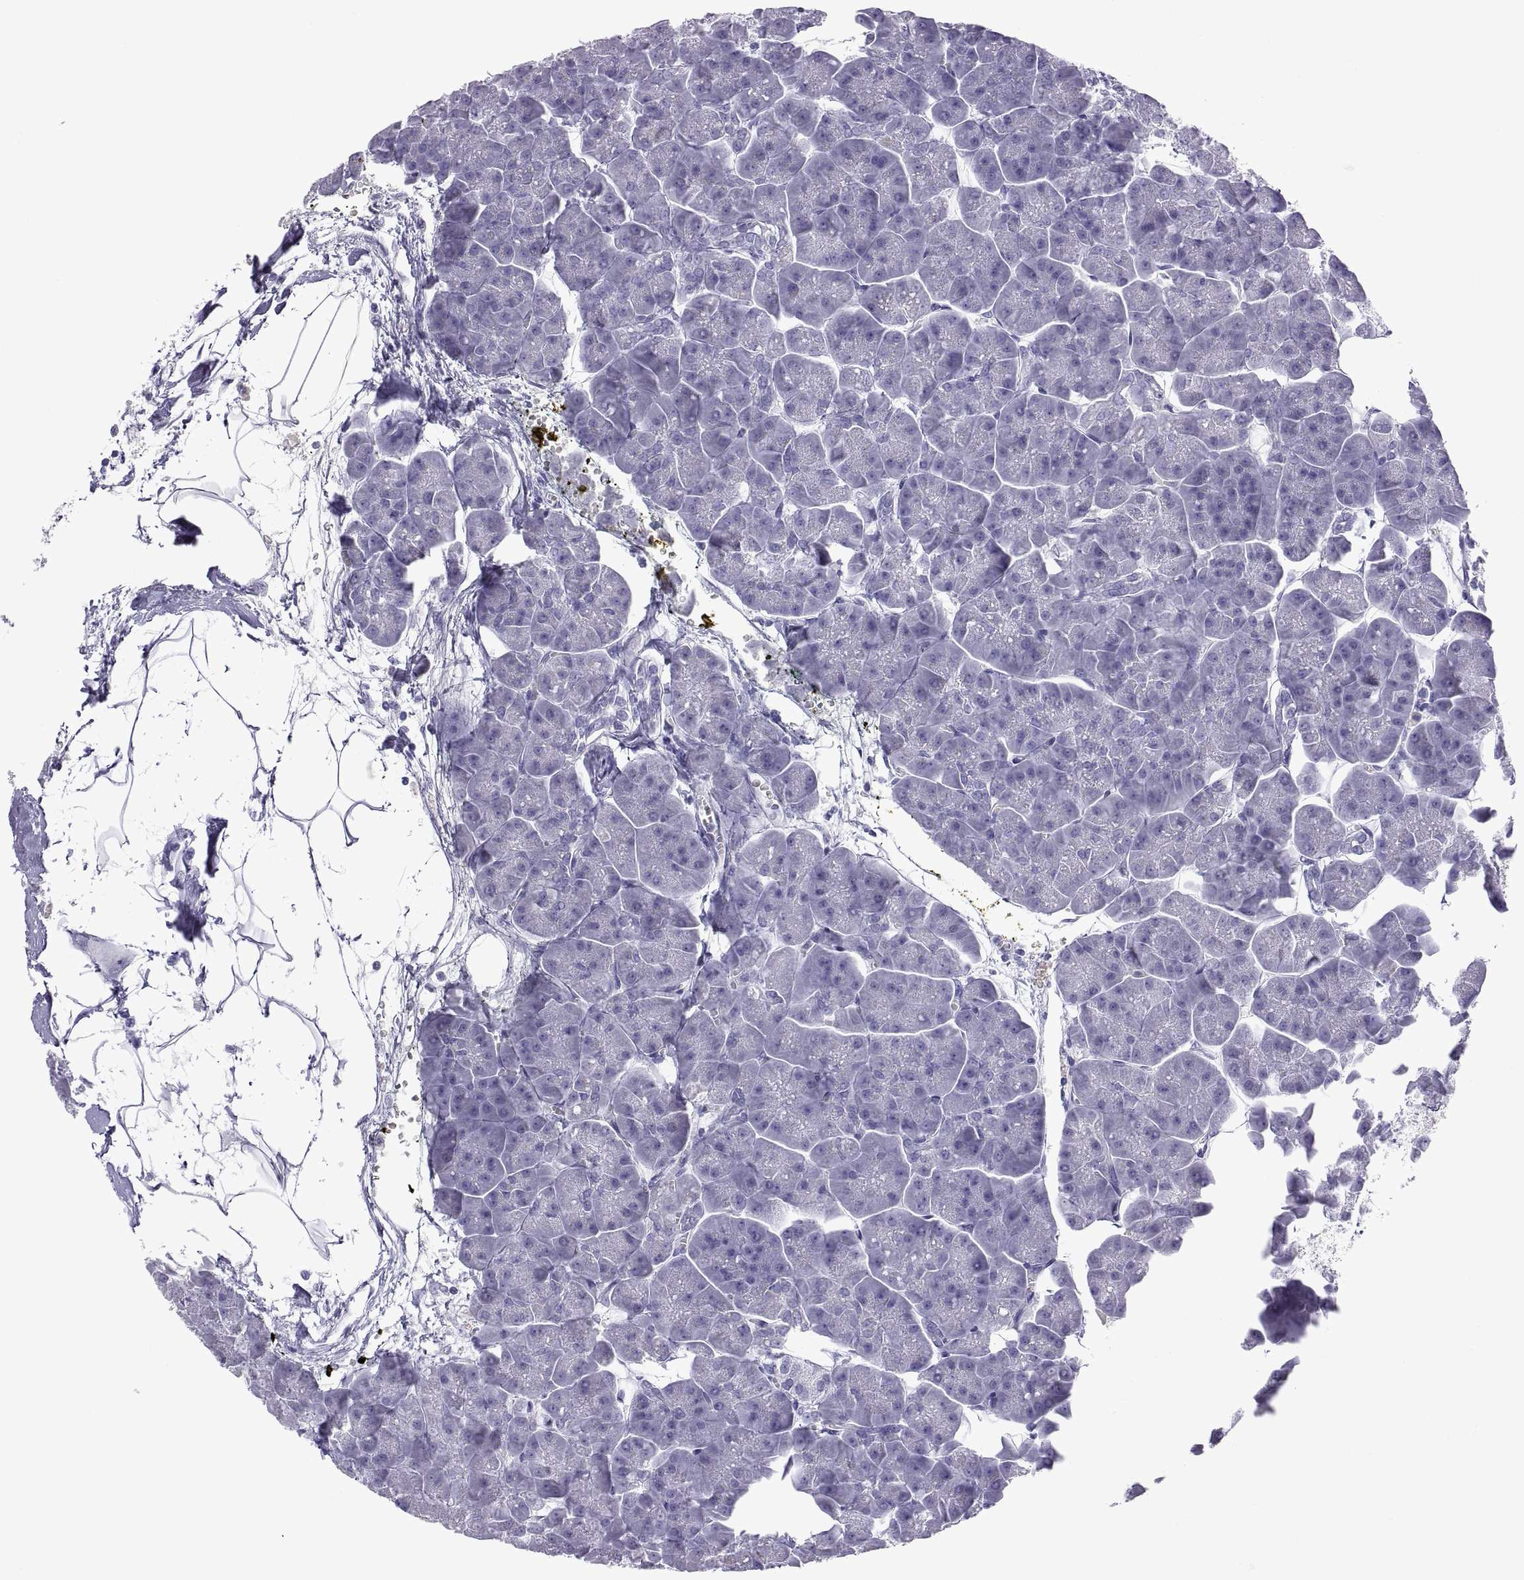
{"staining": {"intensity": "negative", "quantity": "none", "location": "none"}, "tissue": "pancreas", "cell_type": "Exocrine glandular cells", "image_type": "normal", "snomed": [{"axis": "morphology", "description": "Normal tissue, NOS"}, {"axis": "topography", "description": "Adipose tissue"}, {"axis": "topography", "description": "Pancreas"}, {"axis": "topography", "description": "Peripheral nerve tissue"}], "caption": "A high-resolution photomicrograph shows immunohistochemistry staining of unremarkable pancreas, which displays no significant staining in exocrine glandular cells. Nuclei are stained in blue.", "gene": "C3orf22", "patient": {"sex": "female", "age": 58}}